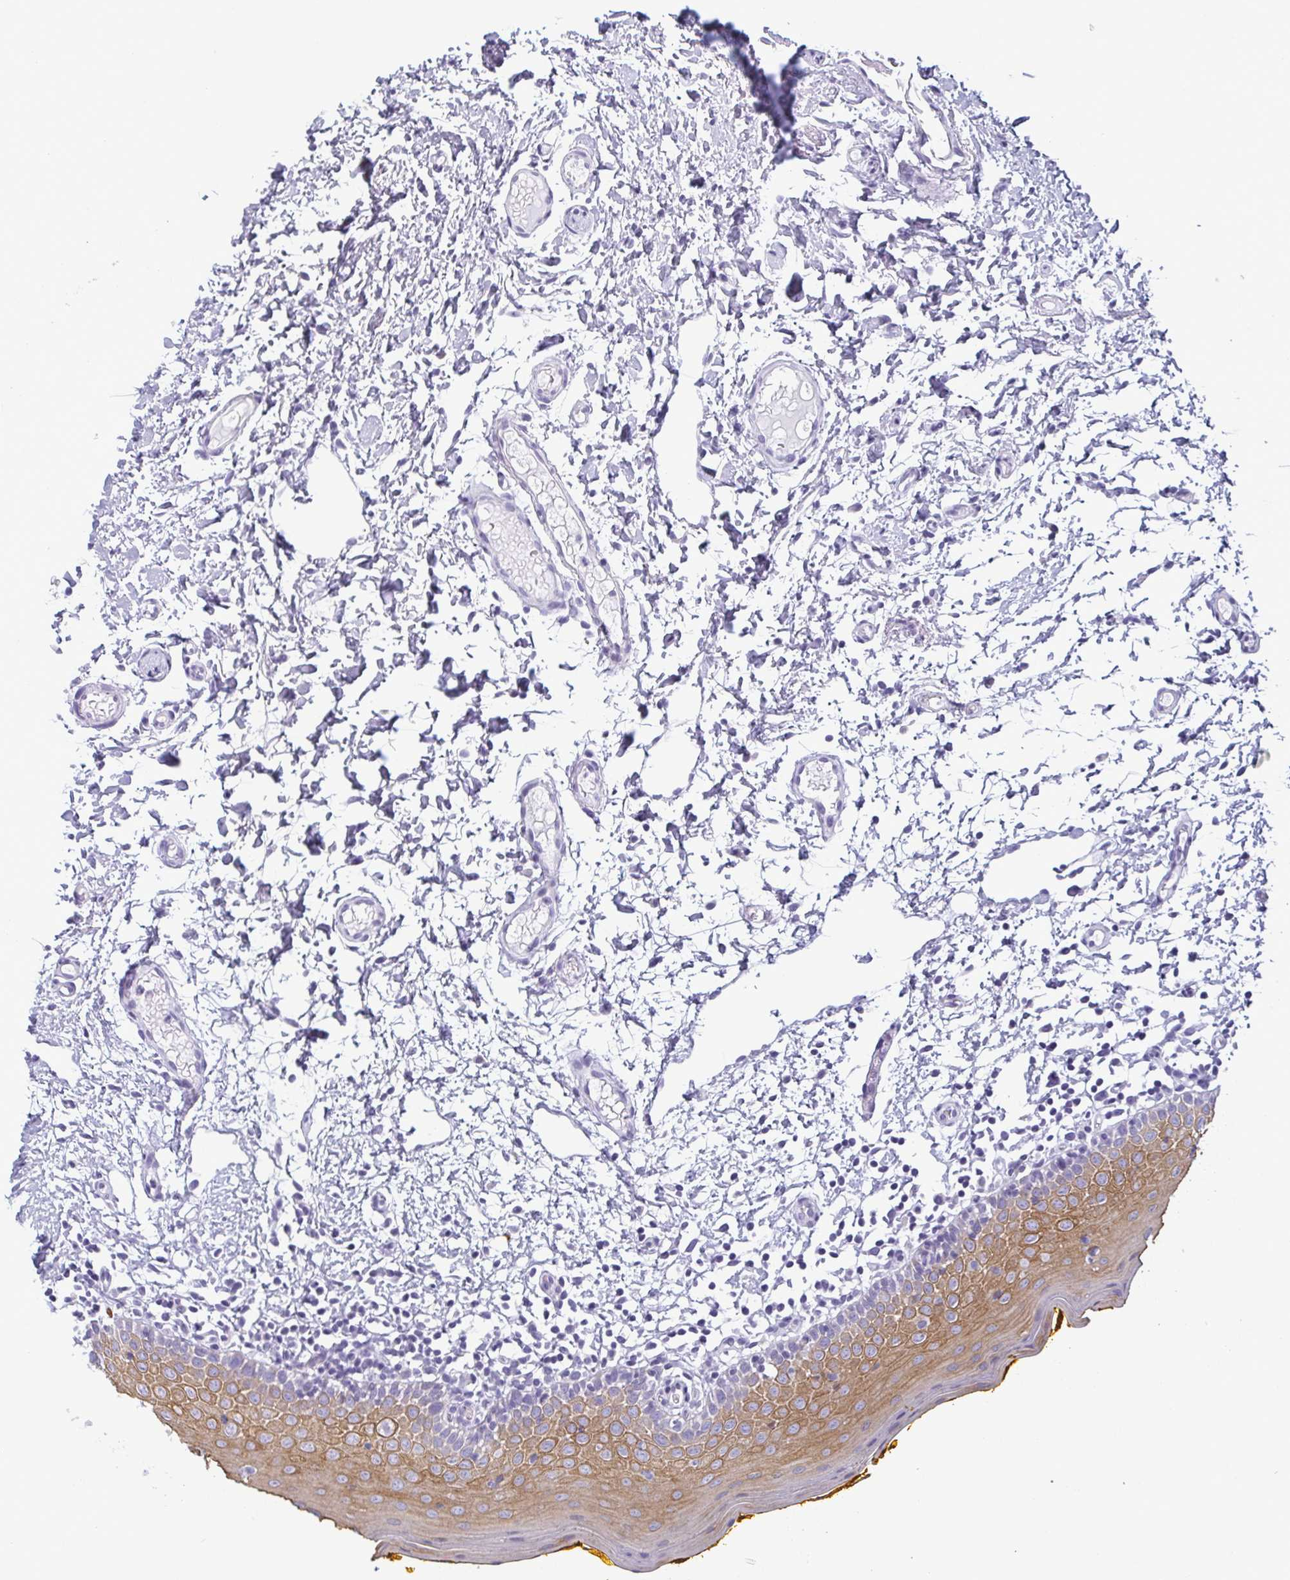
{"staining": {"intensity": "moderate", "quantity": "25%-75%", "location": "cytoplasmic/membranous"}, "tissue": "oral mucosa", "cell_type": "Squamous epithelial cells", "image_type": "normal", "snomed": [{"axis": "morphology", "description": "Normal tissue, NOS"}, {"axis": "topography", "description": "Oral tissue"}, {"axis": "topography", "description": "Tounge, NOS"}], "caption": "Immunohistochemical staining of normal human oral mucosa shows medium levels of moderate cytoplasmic/membranous positivity in about 25%-75% of squamous epithelial cells.", "gene": "KRT78", "patient": {"sex": "female", "age": 58}}